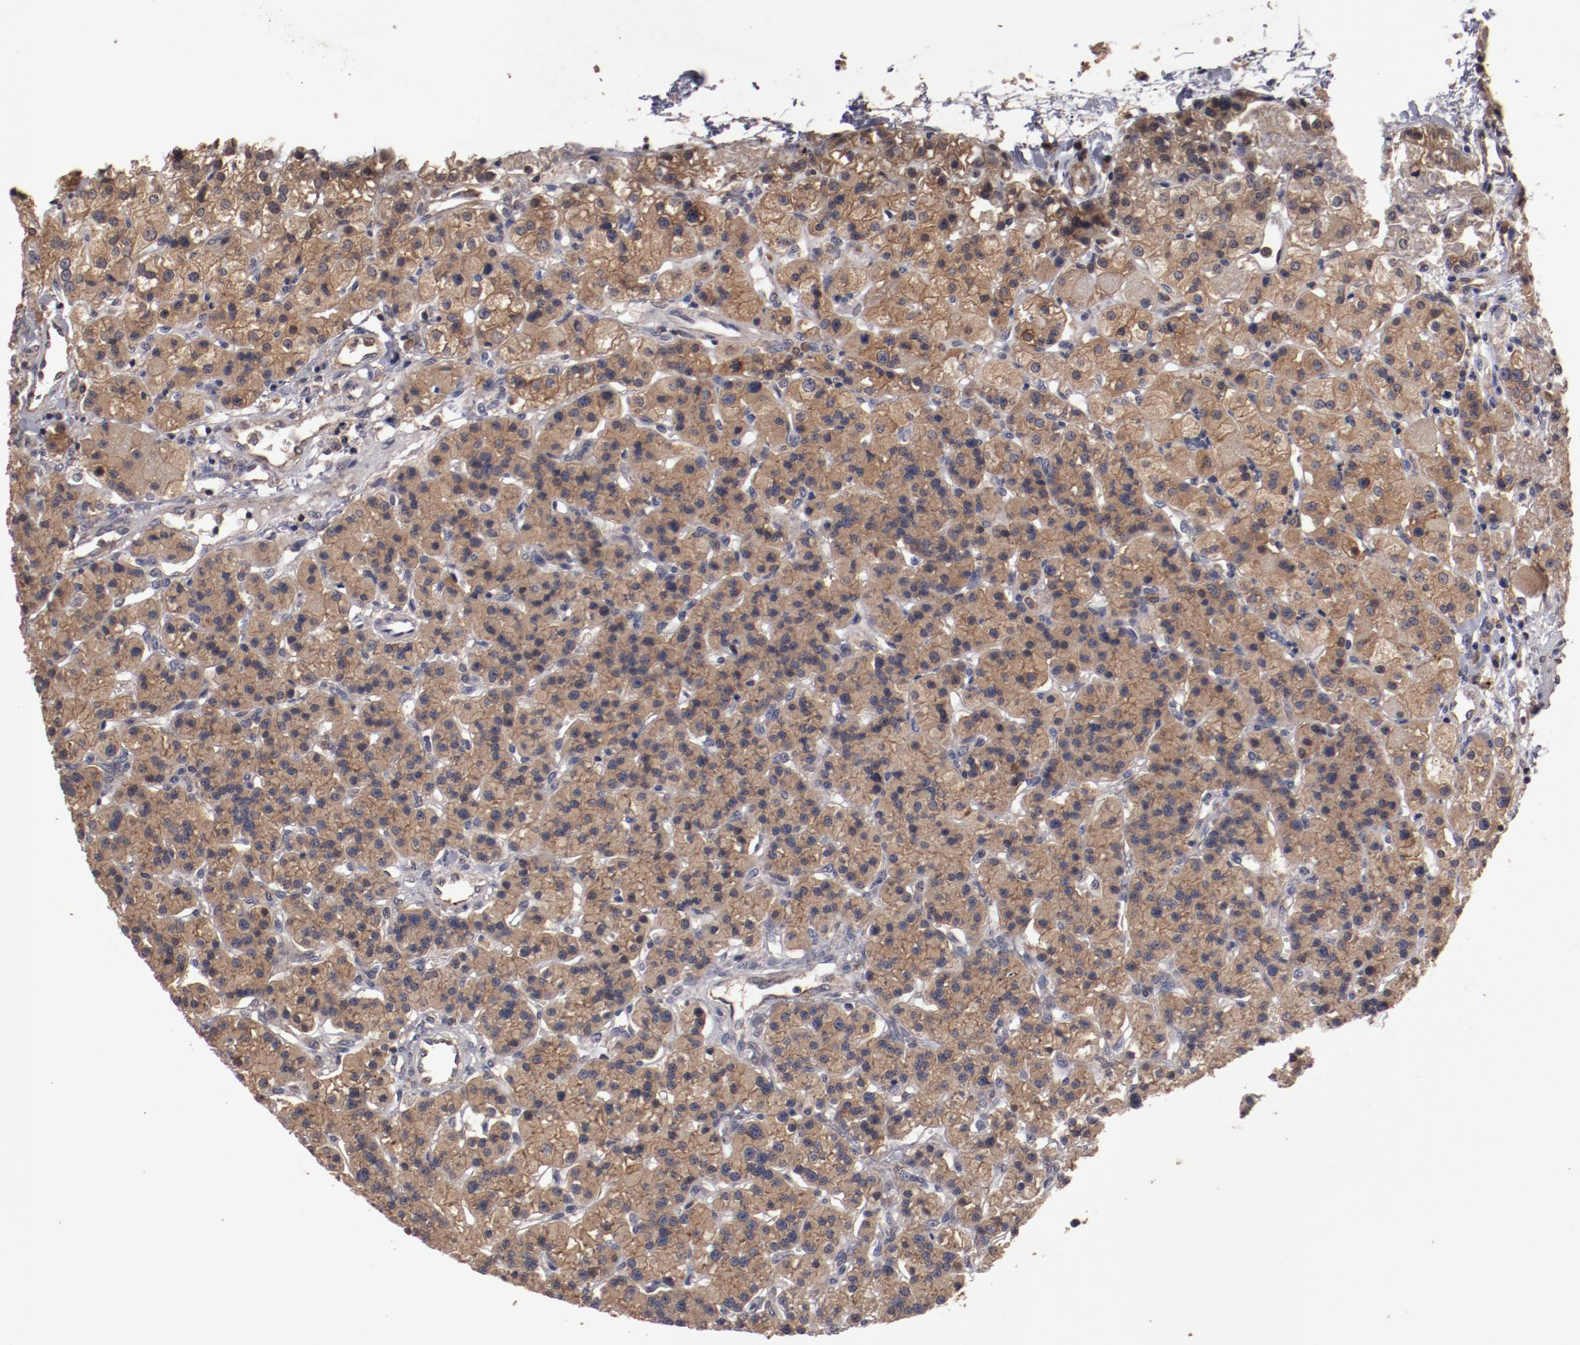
{"staining": {"intensity": "strong", "quantity": ">75%", "location": "cytoplasmic/membranous"}, "tissue": "parathyroid gland", "cell_type": "Glandular cells", "image_type": "normal", "snomed": [{"axis": "morphology", "description": "Normal tissue, NOS"}, {"axis": "topography", "description": "Parathyroid gland"}], "caption": "Immunohistochemical staining of unremarkable human parathyroid gland demonstrates high levels of strong cytoplasmic/membranous staining in approximately >75% of glandular cells.", "gene": "LRRC75B", "patient": {"sex": "female", "age": 58}}